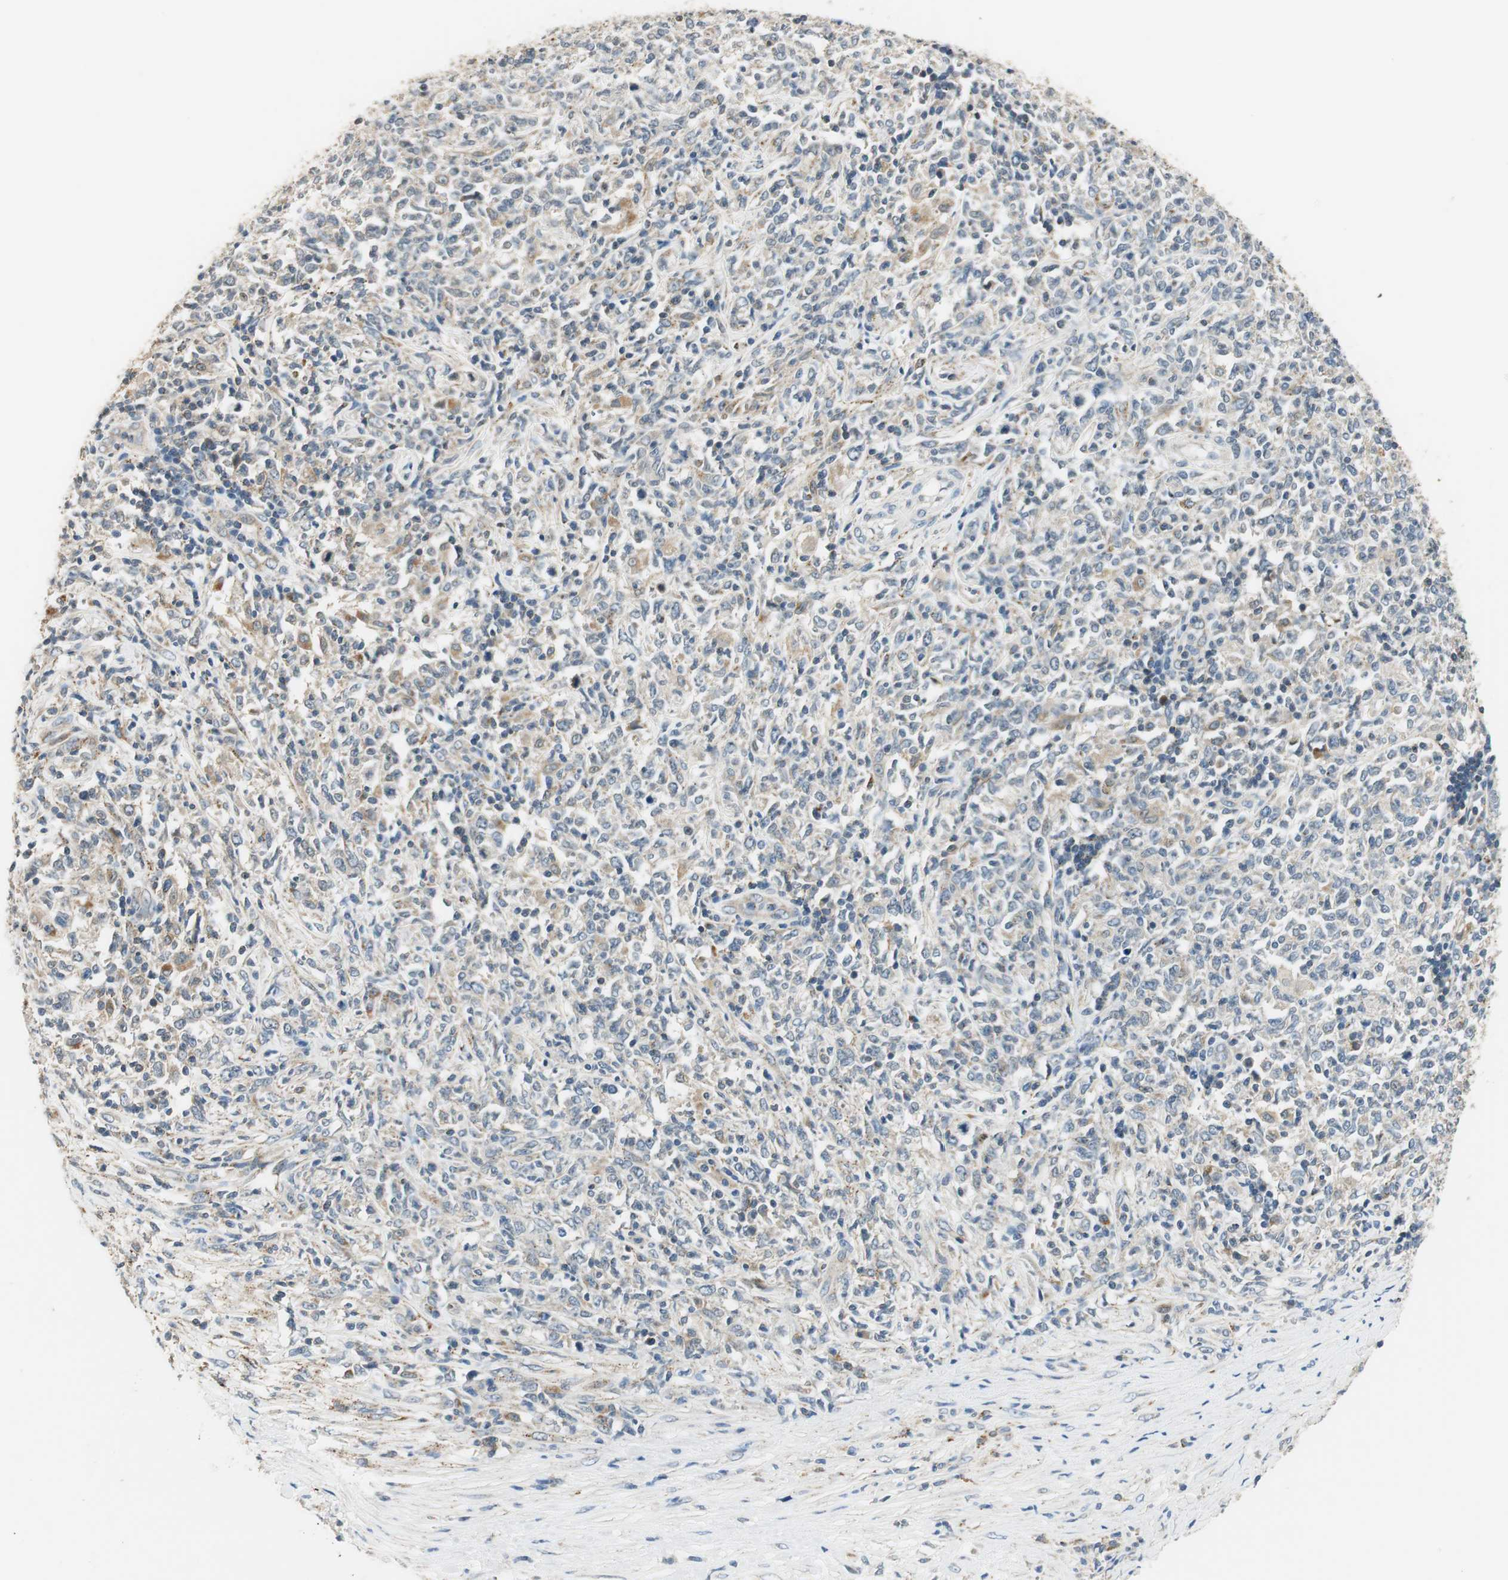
{"staining": {"intensity": "weak", "quantity": "25%-75%", "location": "cytoplasmic/membranous"}, "tissue": "lymphoma", "cell_type": "Tumor cells", "image_type": "cancer", "snomed": [{"axis": "morphology", "description": "Malignant lymphoma, non-Hodgkin's type, High grade"}, {"axis": "topography", "description": "Lymph node"}], "caption": "Immunohistochemical staining of lymphoma exhibits low levels of weak cytoplasmic/membranous protein positivity in about 25%-75% of tumor cells.", "gene": "NIT1", "patient": {"sex": "female", "age": 84}}